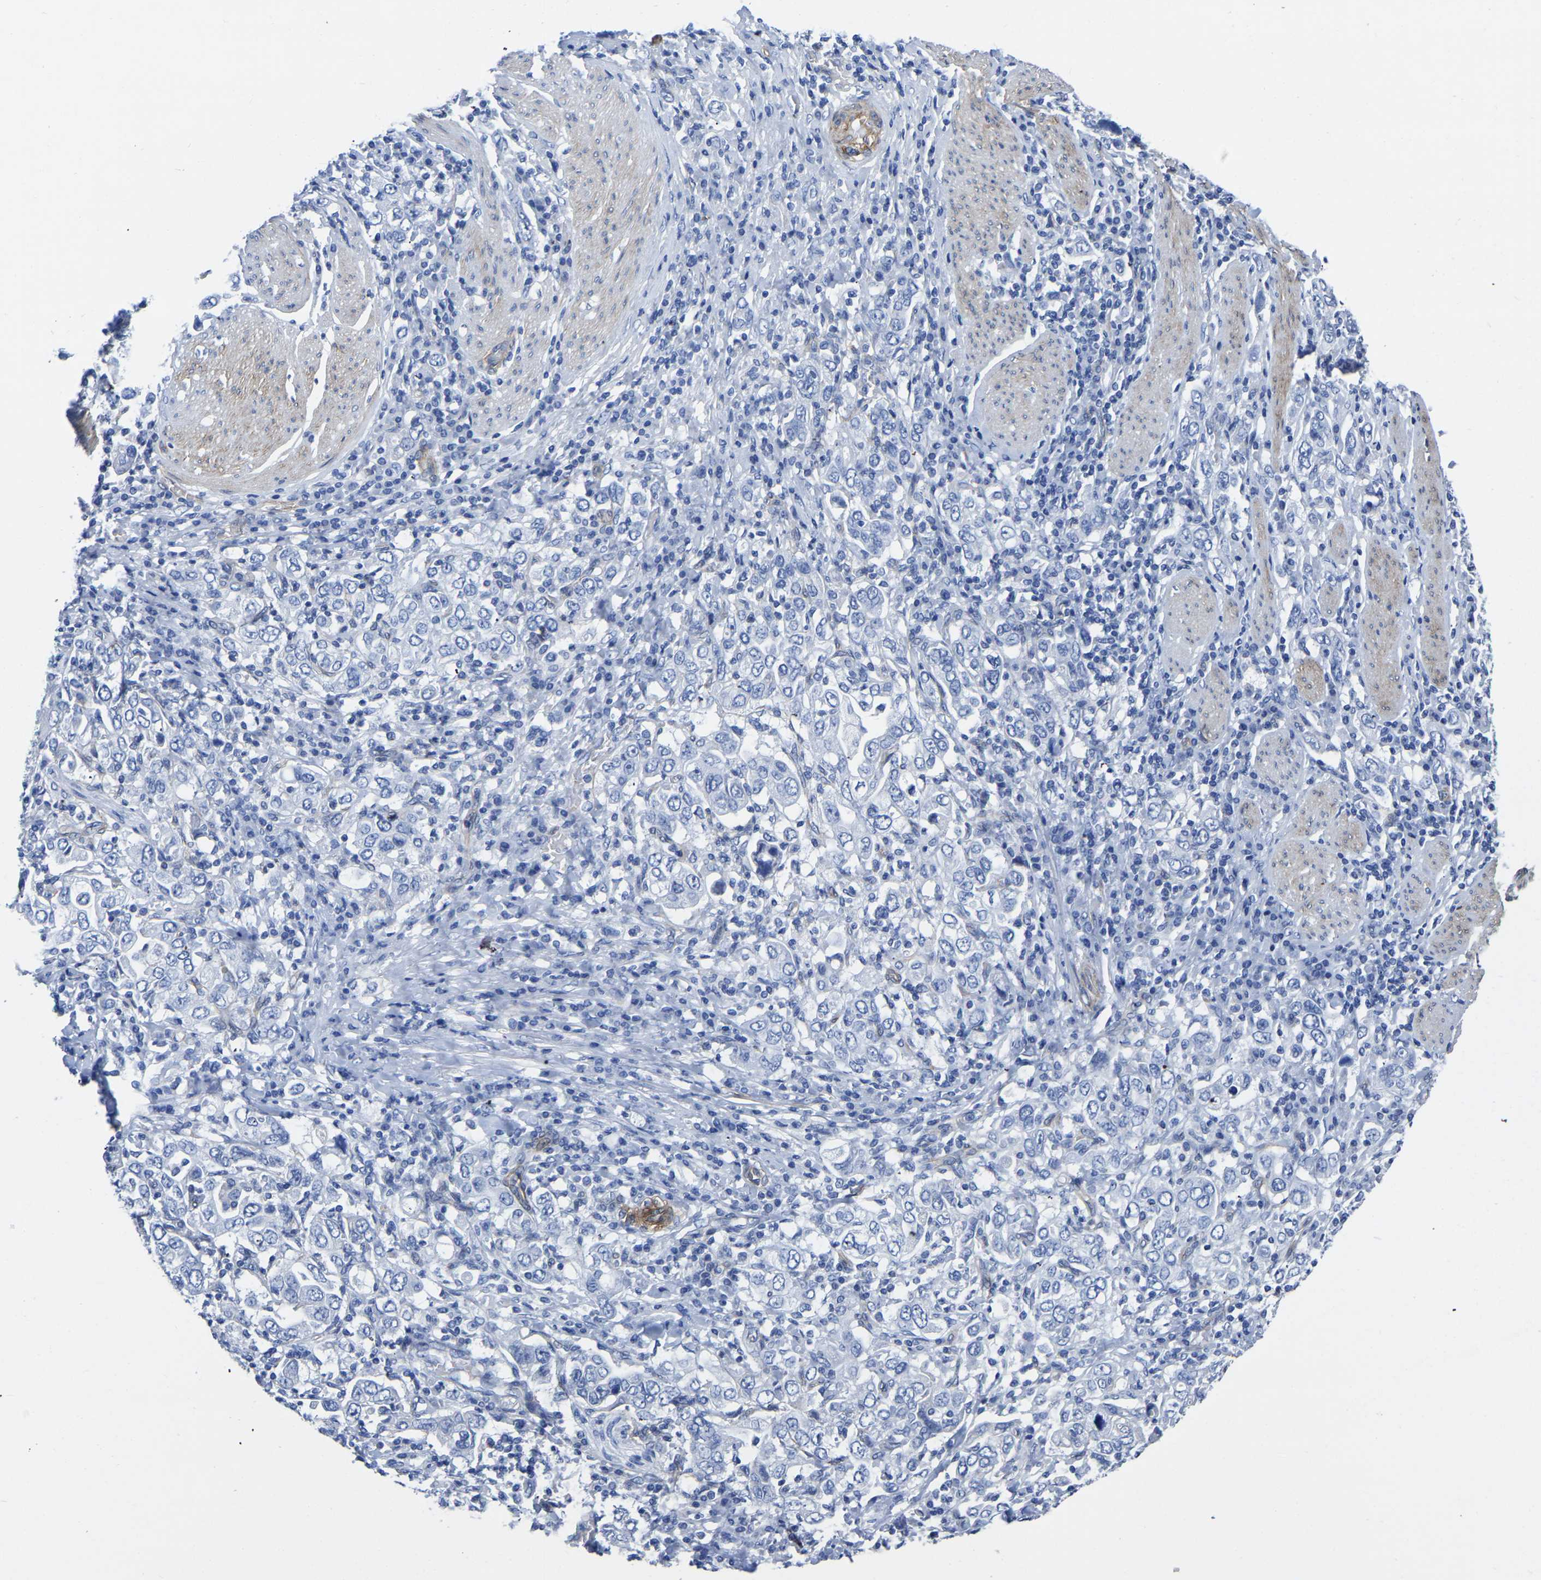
{"staining": {"intensity": "negative", "quantity": "none", "location": "none"}, "tissue": "stomach cancer", "cell_type": "Tumor cells", "image_type": "cancer", "snomed": [{"axis": "morphology", "description": "Adenocarcinoma, NOS"}, {"axis": "topography", "description": "Stomach, upper"}], "caption": "The immunohistochemistry photomicrograph has no significant staining in tumor cells of stomach adenocarcinoma tissue.", "gene": "SLC45A3", "patient": {"sex": "male", "age": 62}}